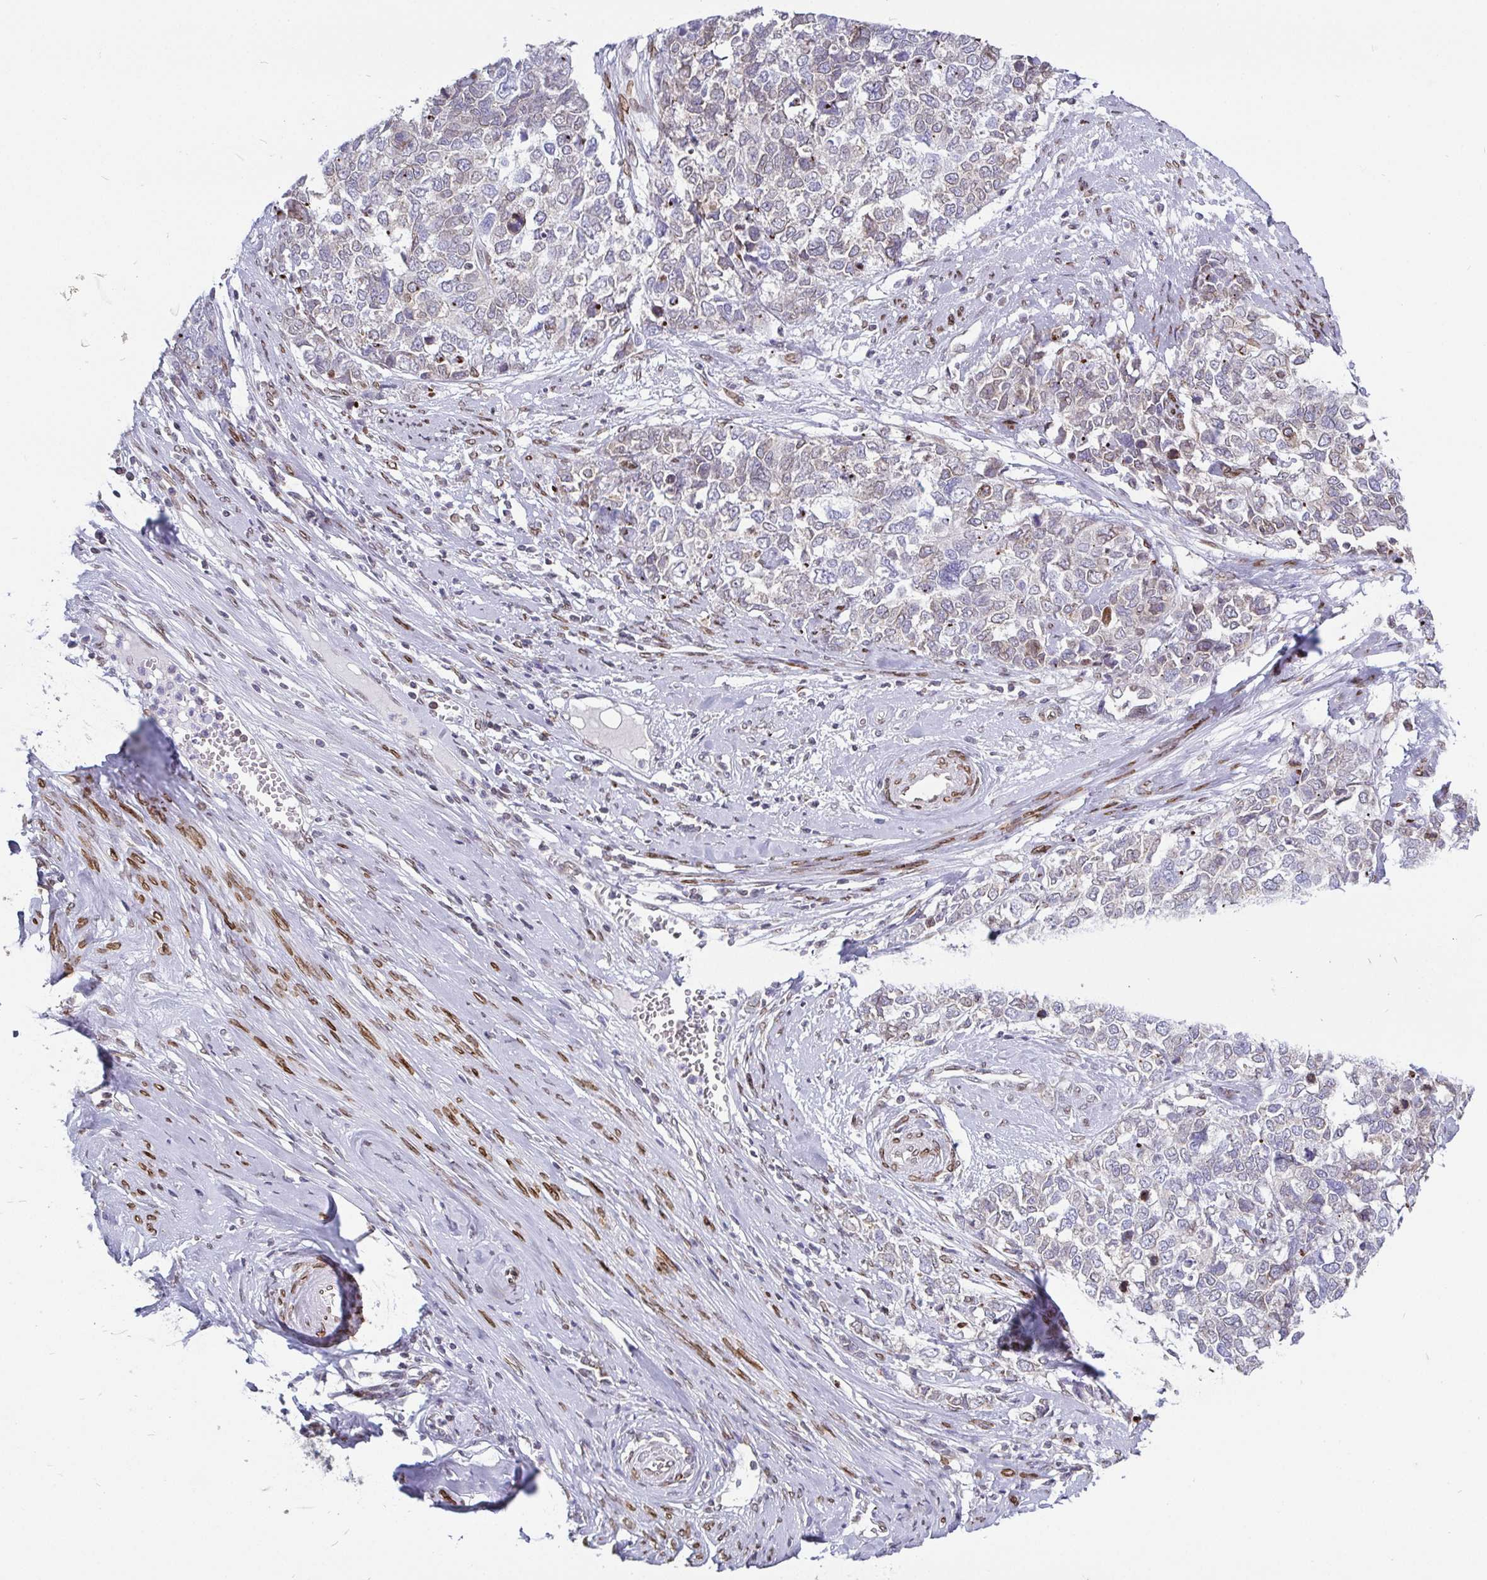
{"staining": {"intensity": "negative", "quantity": "none", "location": "none"}, "tissue": "cervical cancer", "cell_type": "Tumor cells", "image_type": "cancer", "snomed": [{"axis": "morphology", "description": "Adenocarcinoma, NOS"}, {"axis": "topography", "description": "Cervix"}], "caption": "A photomicrograph of human cervical adenocarcinoma is negative for staining in tumor cells.", "gene": "EMD", "patient": {"sex": "female", "age": 63}}